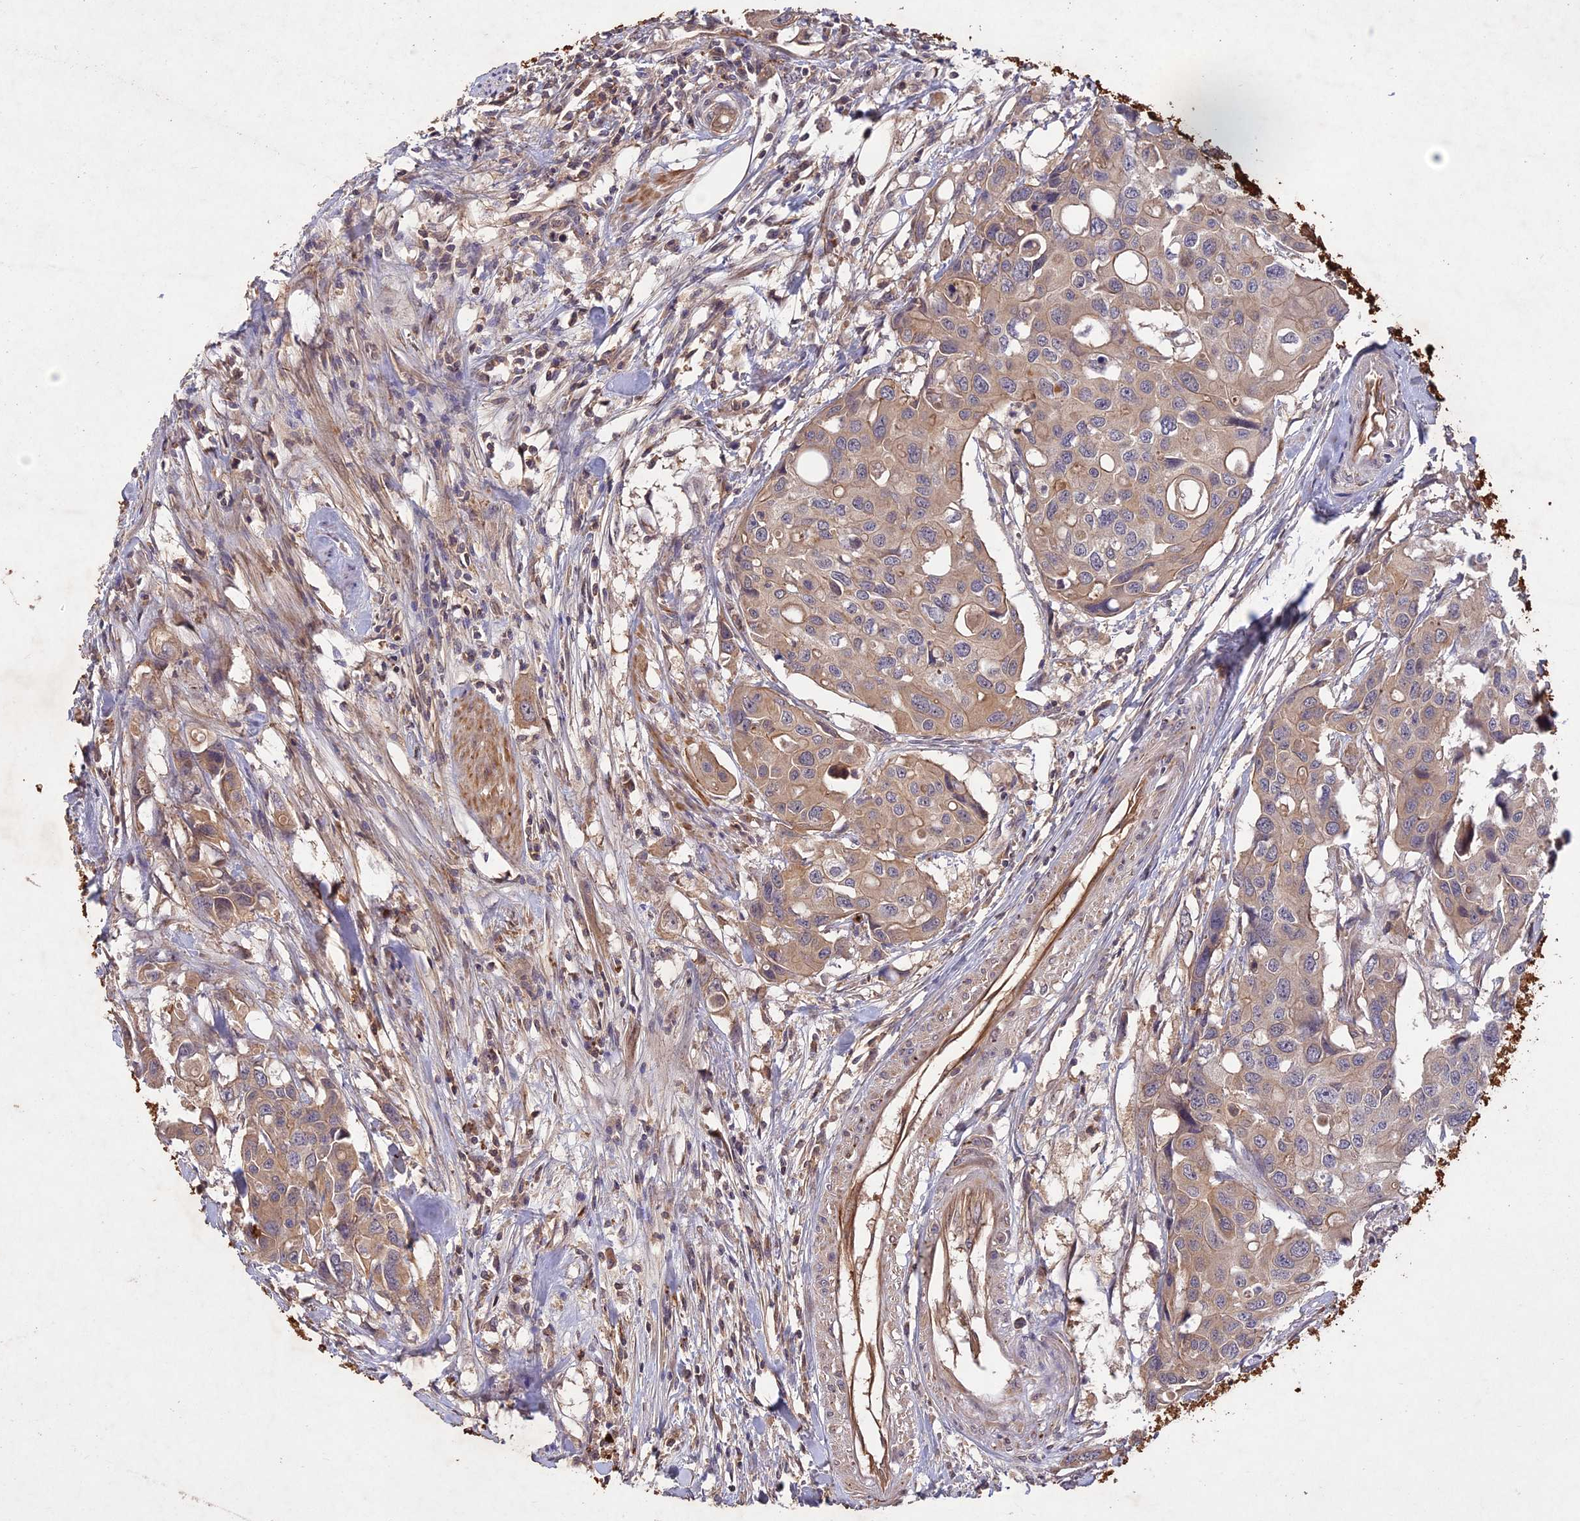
{"staining": {"intensity": "weak", "quantity": ">75%", "location": "cytoplasmic/membranous"}, "tissue": "colorectal cancer", "cell_type": "Tumor cells", "image_type": "cancer", "snomed": [{"axis": "morphology", "description": "Adenocarcinoma, NOS"}, {"axis": "topography", "description": "Colon"}], "caption": "Tumor cells reveal weak cytoplasmic/membranous expression in approximately >75% of cells in adenocarcinoma (colorectal). (DAB (3,3'-diaminobenzidine) IHC with brightfield microscopy, high magnification).", "gene": "ADO", "patient": {"sex": "male", "age": 77}}